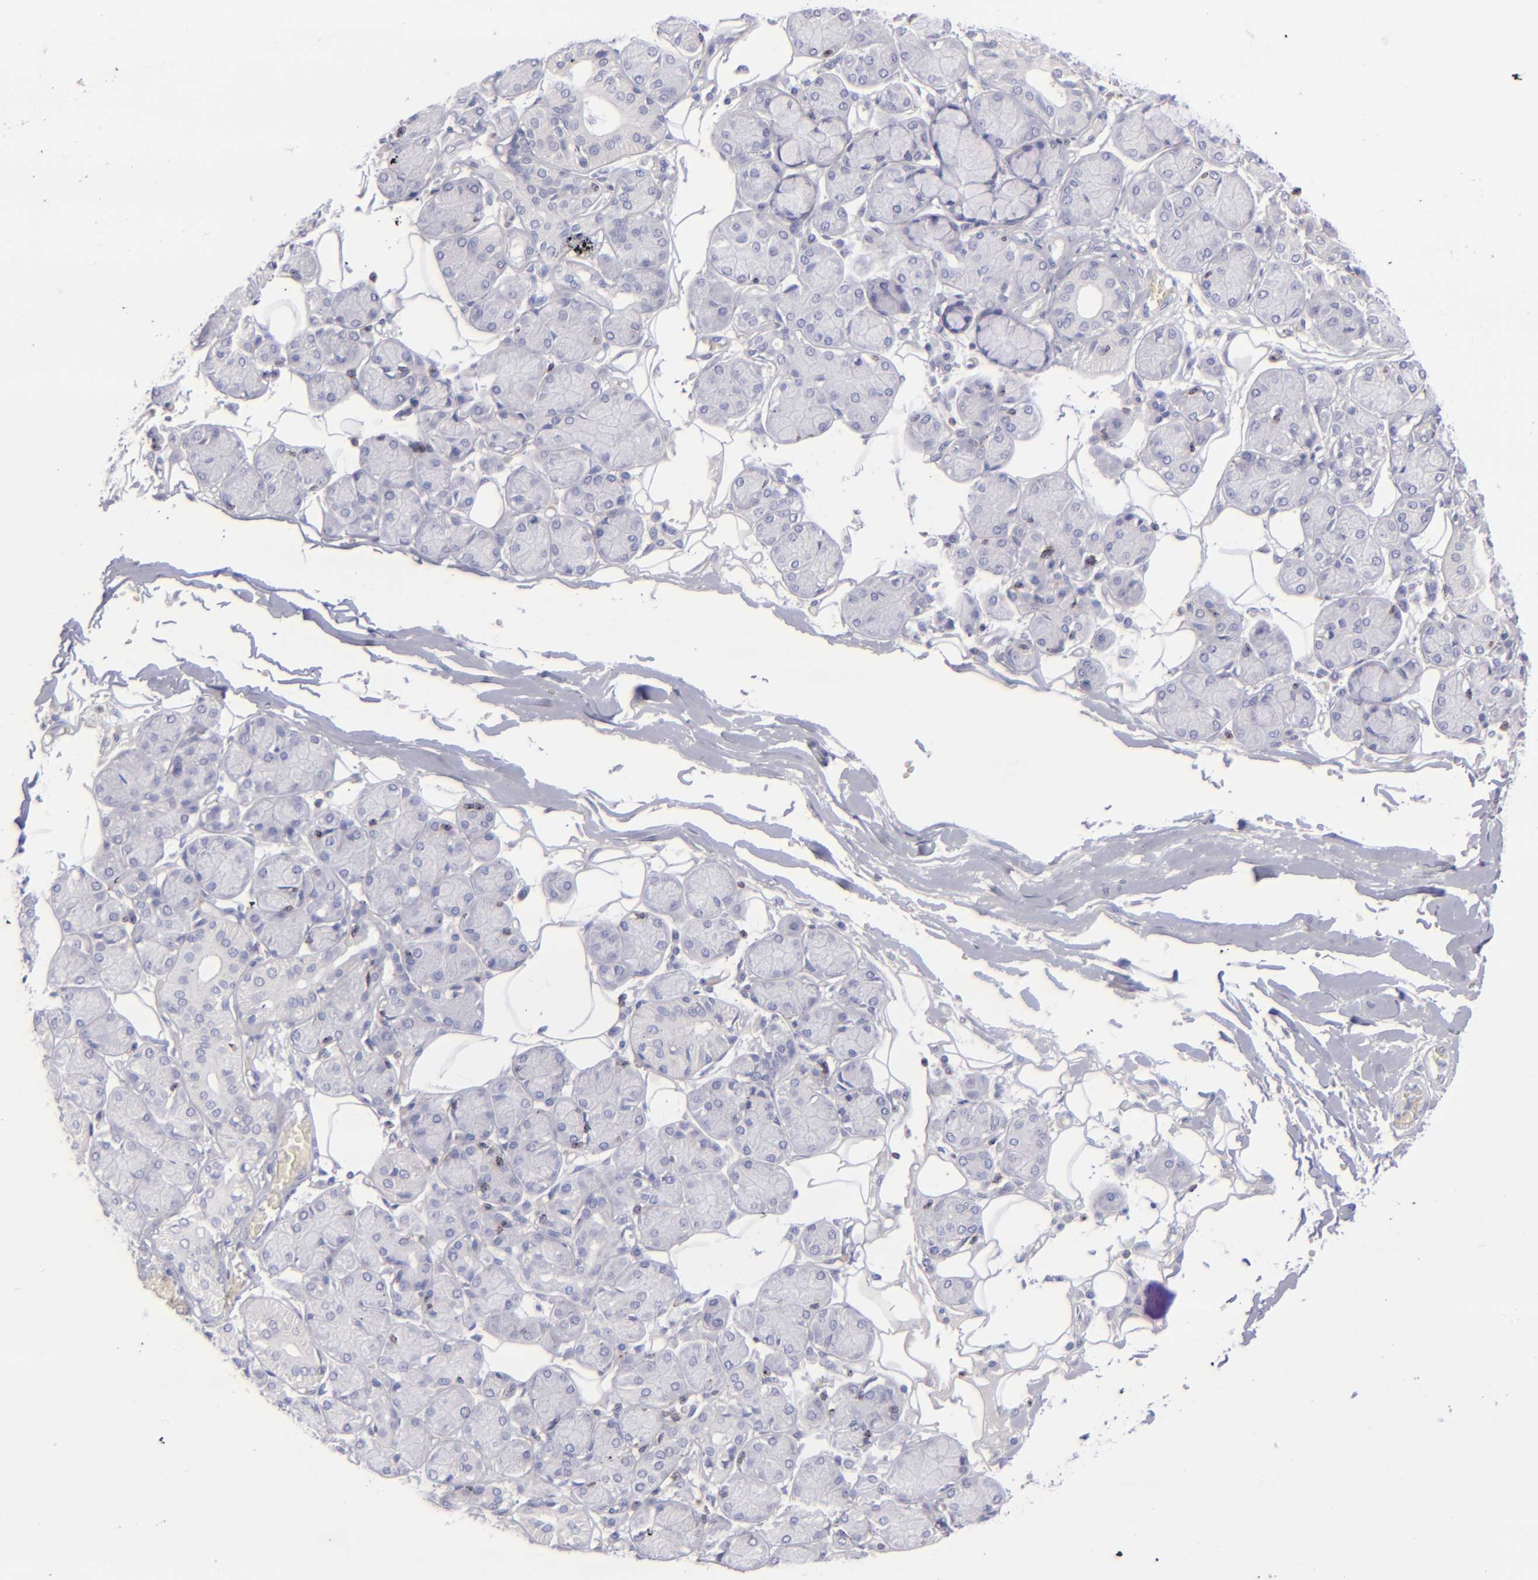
{"staining": {"intensity": "negative", "quantity": "none", "location": "none"}, "tissue": "salivary gland", "cell_type": "Glandular cells", "image_type": "normal", "snomed": [{"axis": "morphology", "description": "Normal tissue, NOS"}, {"axis": "topography", "description": "Salivary gland"}], "caption": "IHC photomicrograph of normal salivary gland stained for a protein (brown), which demonstrates no positivity in glandular cells.", "gene": "CD2", "patient": {"sex": "male", "age": 54}}